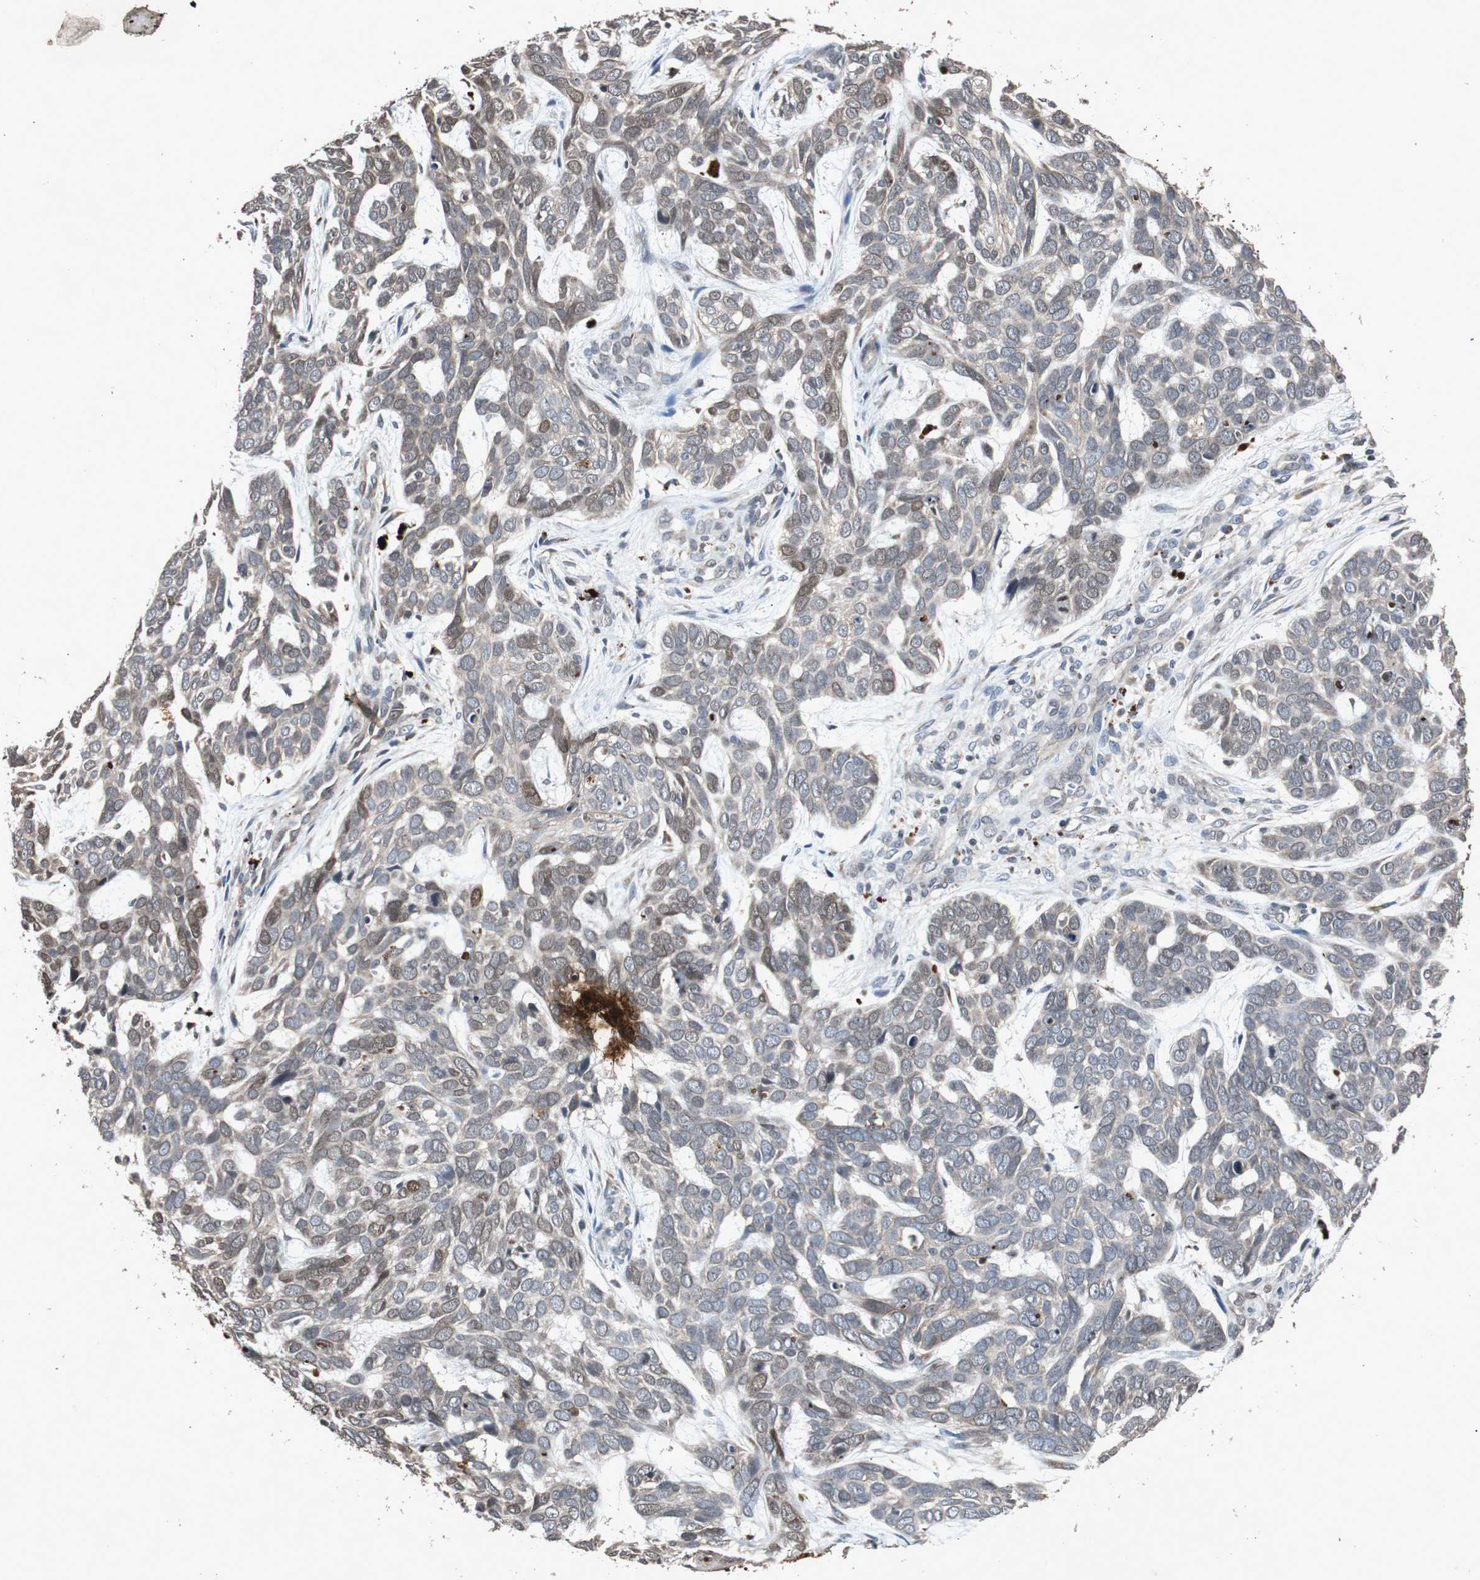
{"staining": {"intensity": "moderate", "quantity": "<25%", "location": "nuclear"}, "tissue": "skin cancer", "cell_type": "Tumor cells", "image_type": "cancer", "snomed": [{"axis": "morphology", "description": "Basal cell carcinoma"}, {"axis": "topography", "description": "Skin"}], "caption": "There is low levels of moderate nuclear expression in tumor cells of skin cancer, as demonstrated by immunohistochemical staining (brown color).", "gene": "SLIT2", "patient": {"sex": "male", "age": 87}}